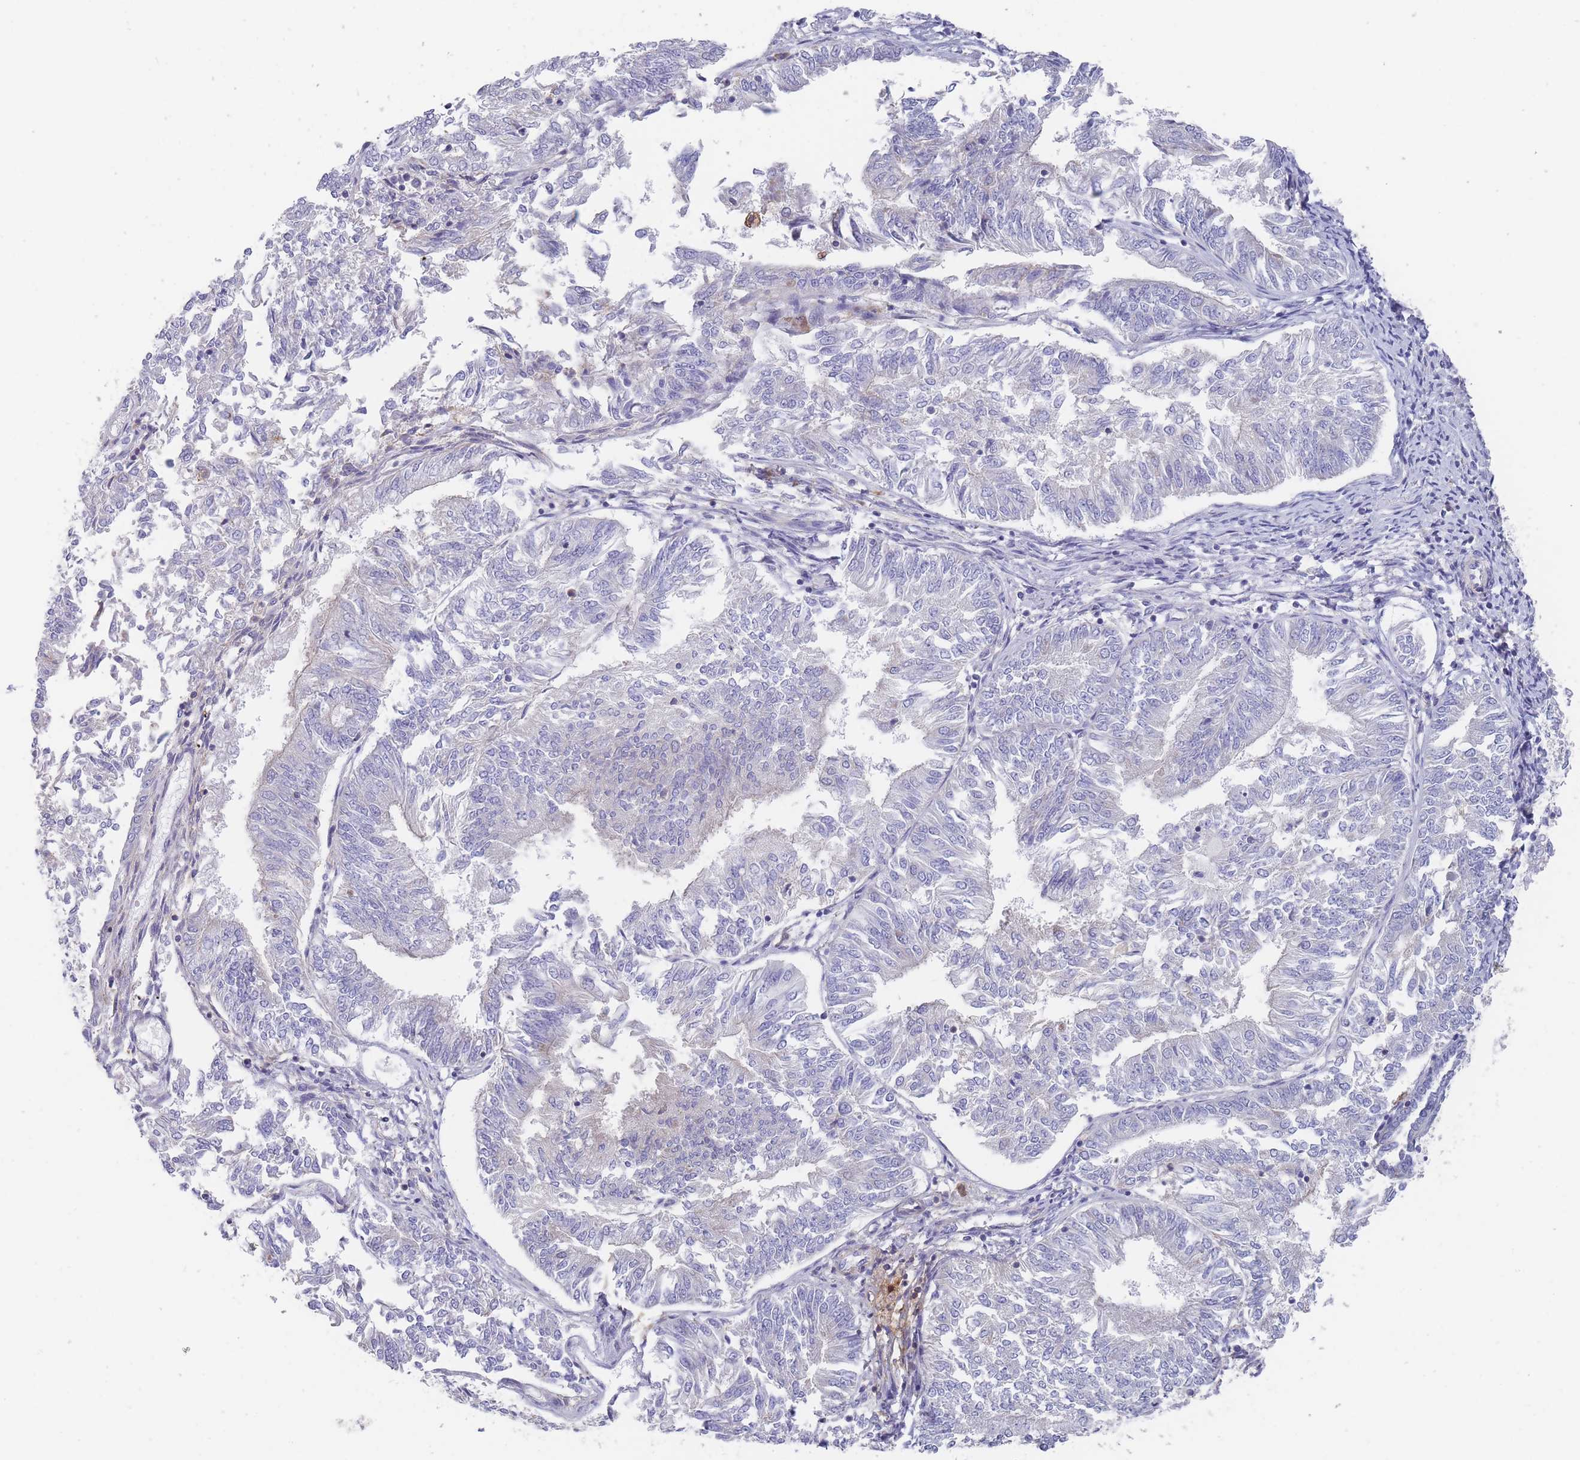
{"staining": {"intensity": "negative", "quantity": "none", "location": "none"}, "tissue": "endometrial cancer", "cell_type": "Tumor cells", "image_type": "cancer", "snomed": [{"axis": "morphology", "description": "Adenocarcinoma, NOS"}, {"axis": "topography", "description": "Endometrium"}], "caption": "Immunohistochemical staining of adenocarcinoma (endometrial) demonstrates no significant positivity in tumor cells.", "gene": "SCCPDH", "patient": {"sex": "female", "age": 58}}